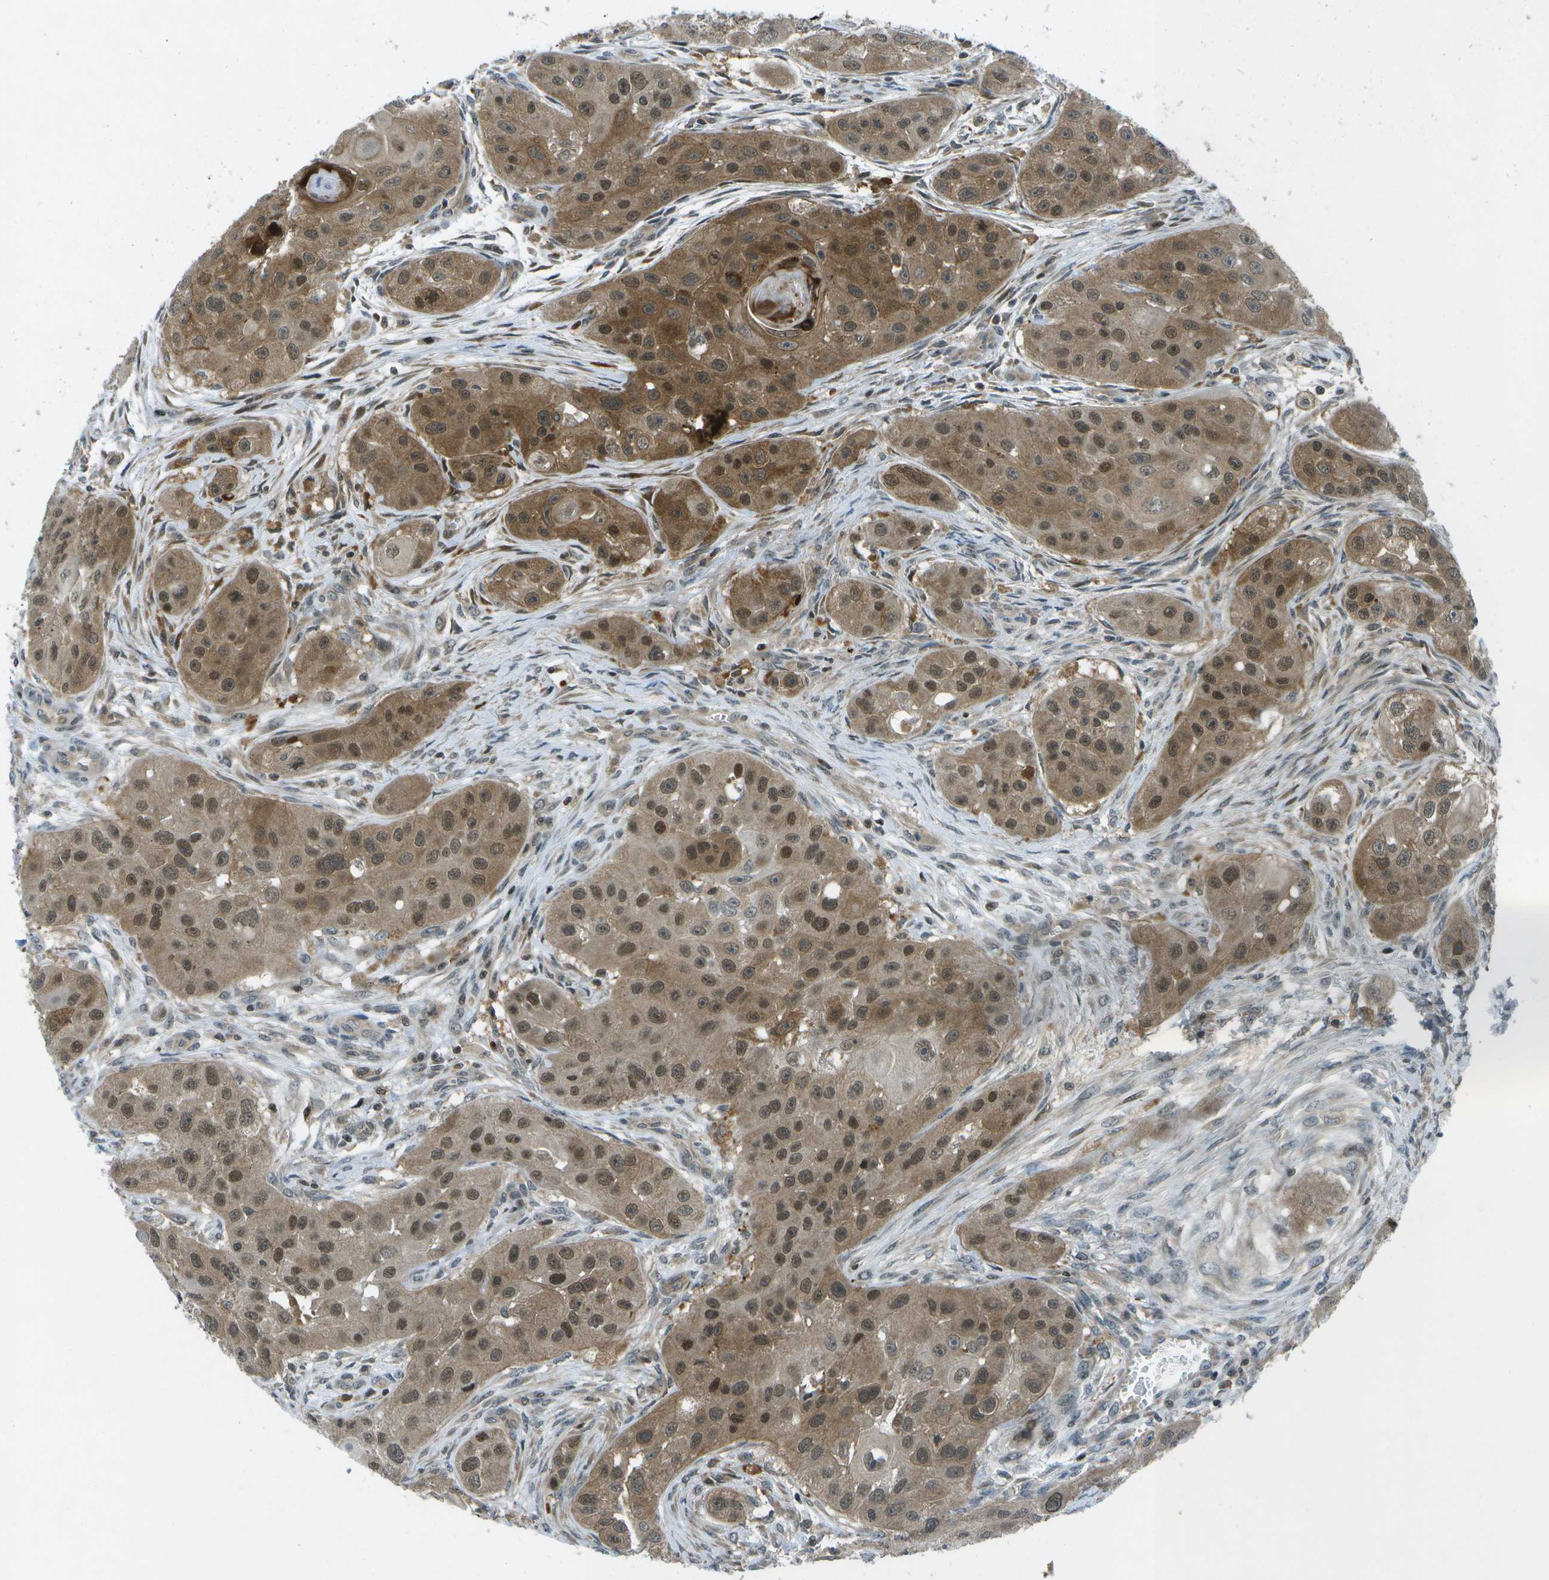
{"staining": {"intensity": "moderate", "quantity": ">75%", "location": "cytoplasmic/membranous,nuclear"}, "tissue": "head and neck cancer", "cell_type": "Tumor cells", "image_type": "cancer", "snomed": [{"axis": "morphology", "description": "Normal tissue, NOS"}, {"axis": "morphology", "description": "Squamous cell carcinoma, NOS"}, {"axis": "topography", "description": "Skeletal muscle"}, {"axis": "topography", "description": "Head-Neck"}], "caption": "This is an image of immunohistochemistry (IHC) staining of head and neck cancer (squamous cell carcinoma), which shows moderate expression in the cytoplasmic/membranous and nuclear of tumor cells.", "gene": "TMEM19", "patient": {"sex": "male", "age": 51}}